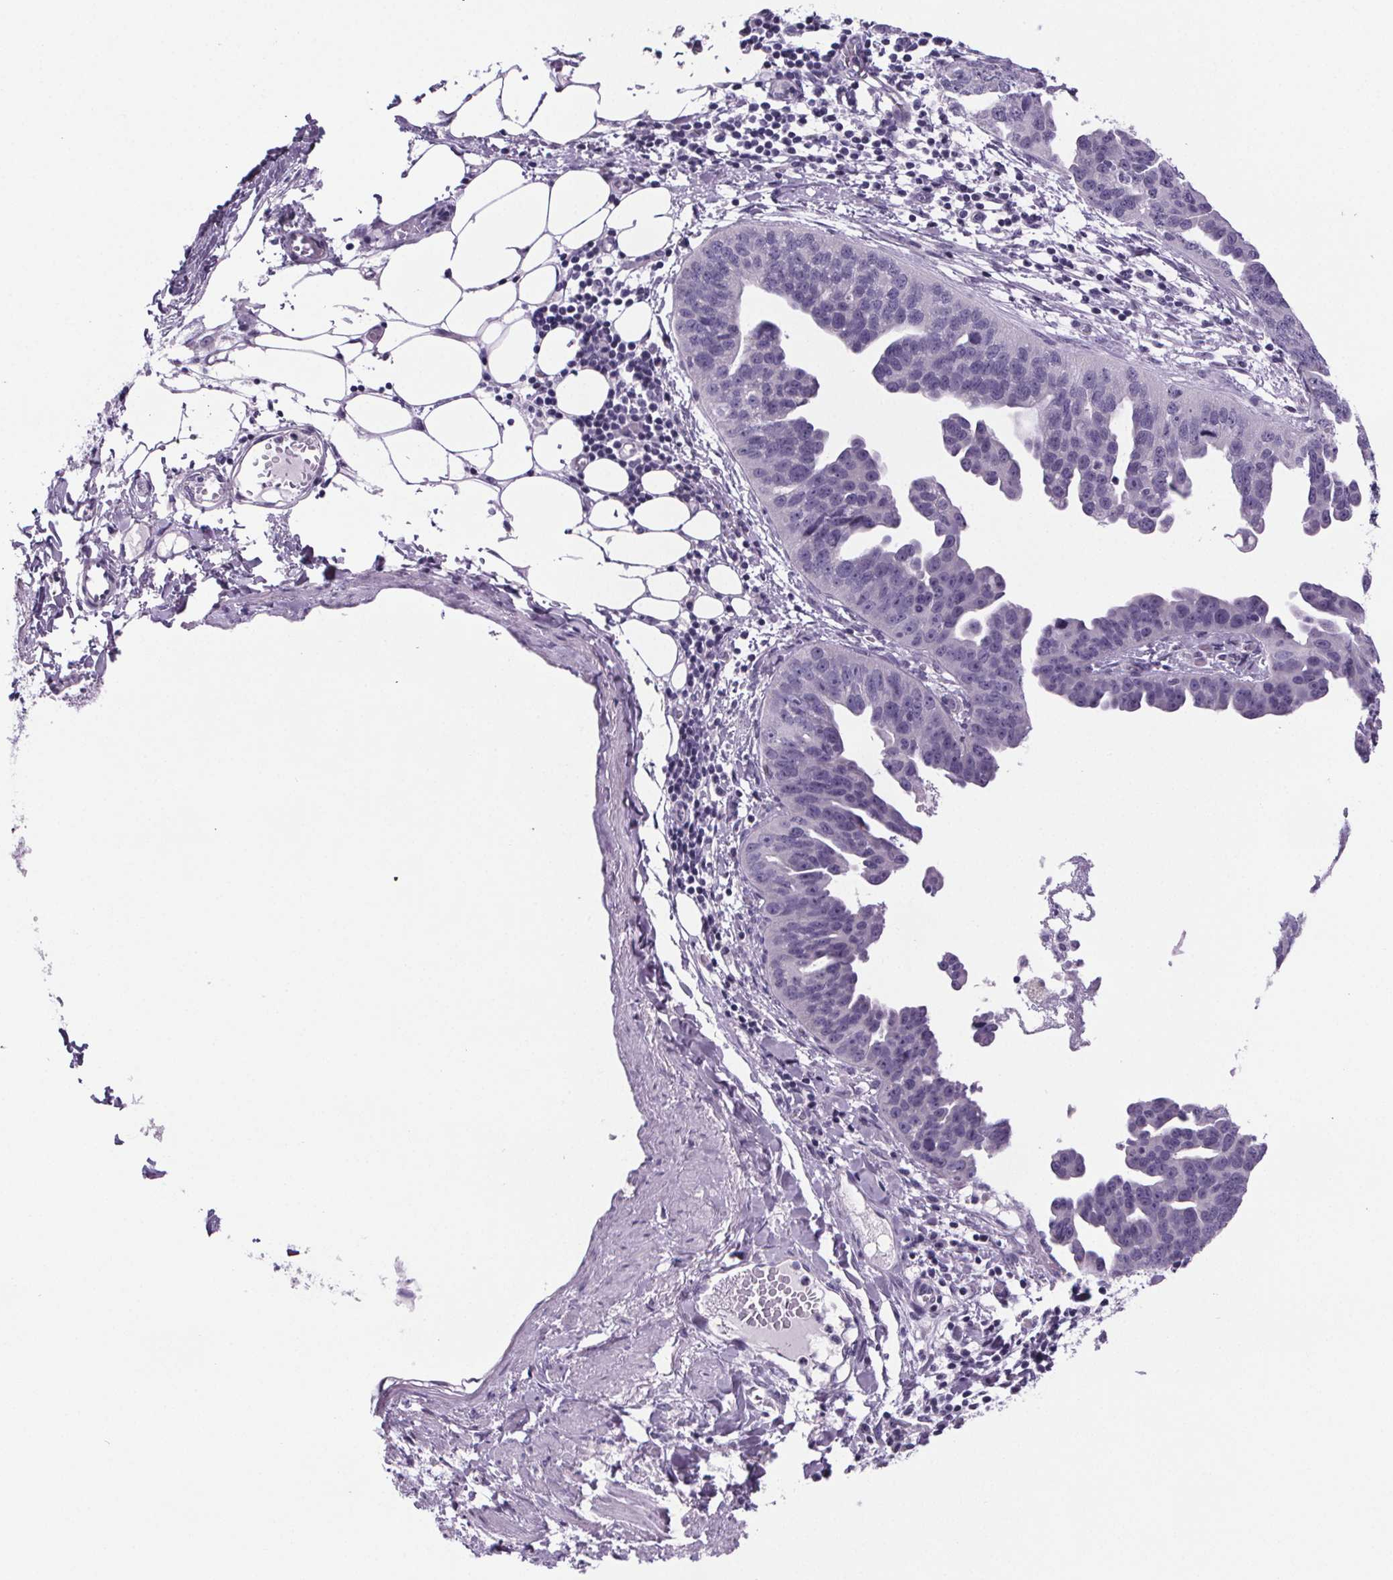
{"staining": {"intensity": "negative", "quantity": "none", "location": "none"}, "tissue": "ovarian cancer", "cell_type": "Tumor cells", "image_type": "cancer", "snomed": [{"axis": "morphology", "description": "Cystadenocarcinoma, serous, NOS"}, {"axis": "topography", "description": "Ovary"}], "caption": "This is a image of immunohistochemistry staining of ovarian cancer, which shows no expression in tumor cells.", "gene": "CUBN", "patient": {"sex": "female", "age": 75}}